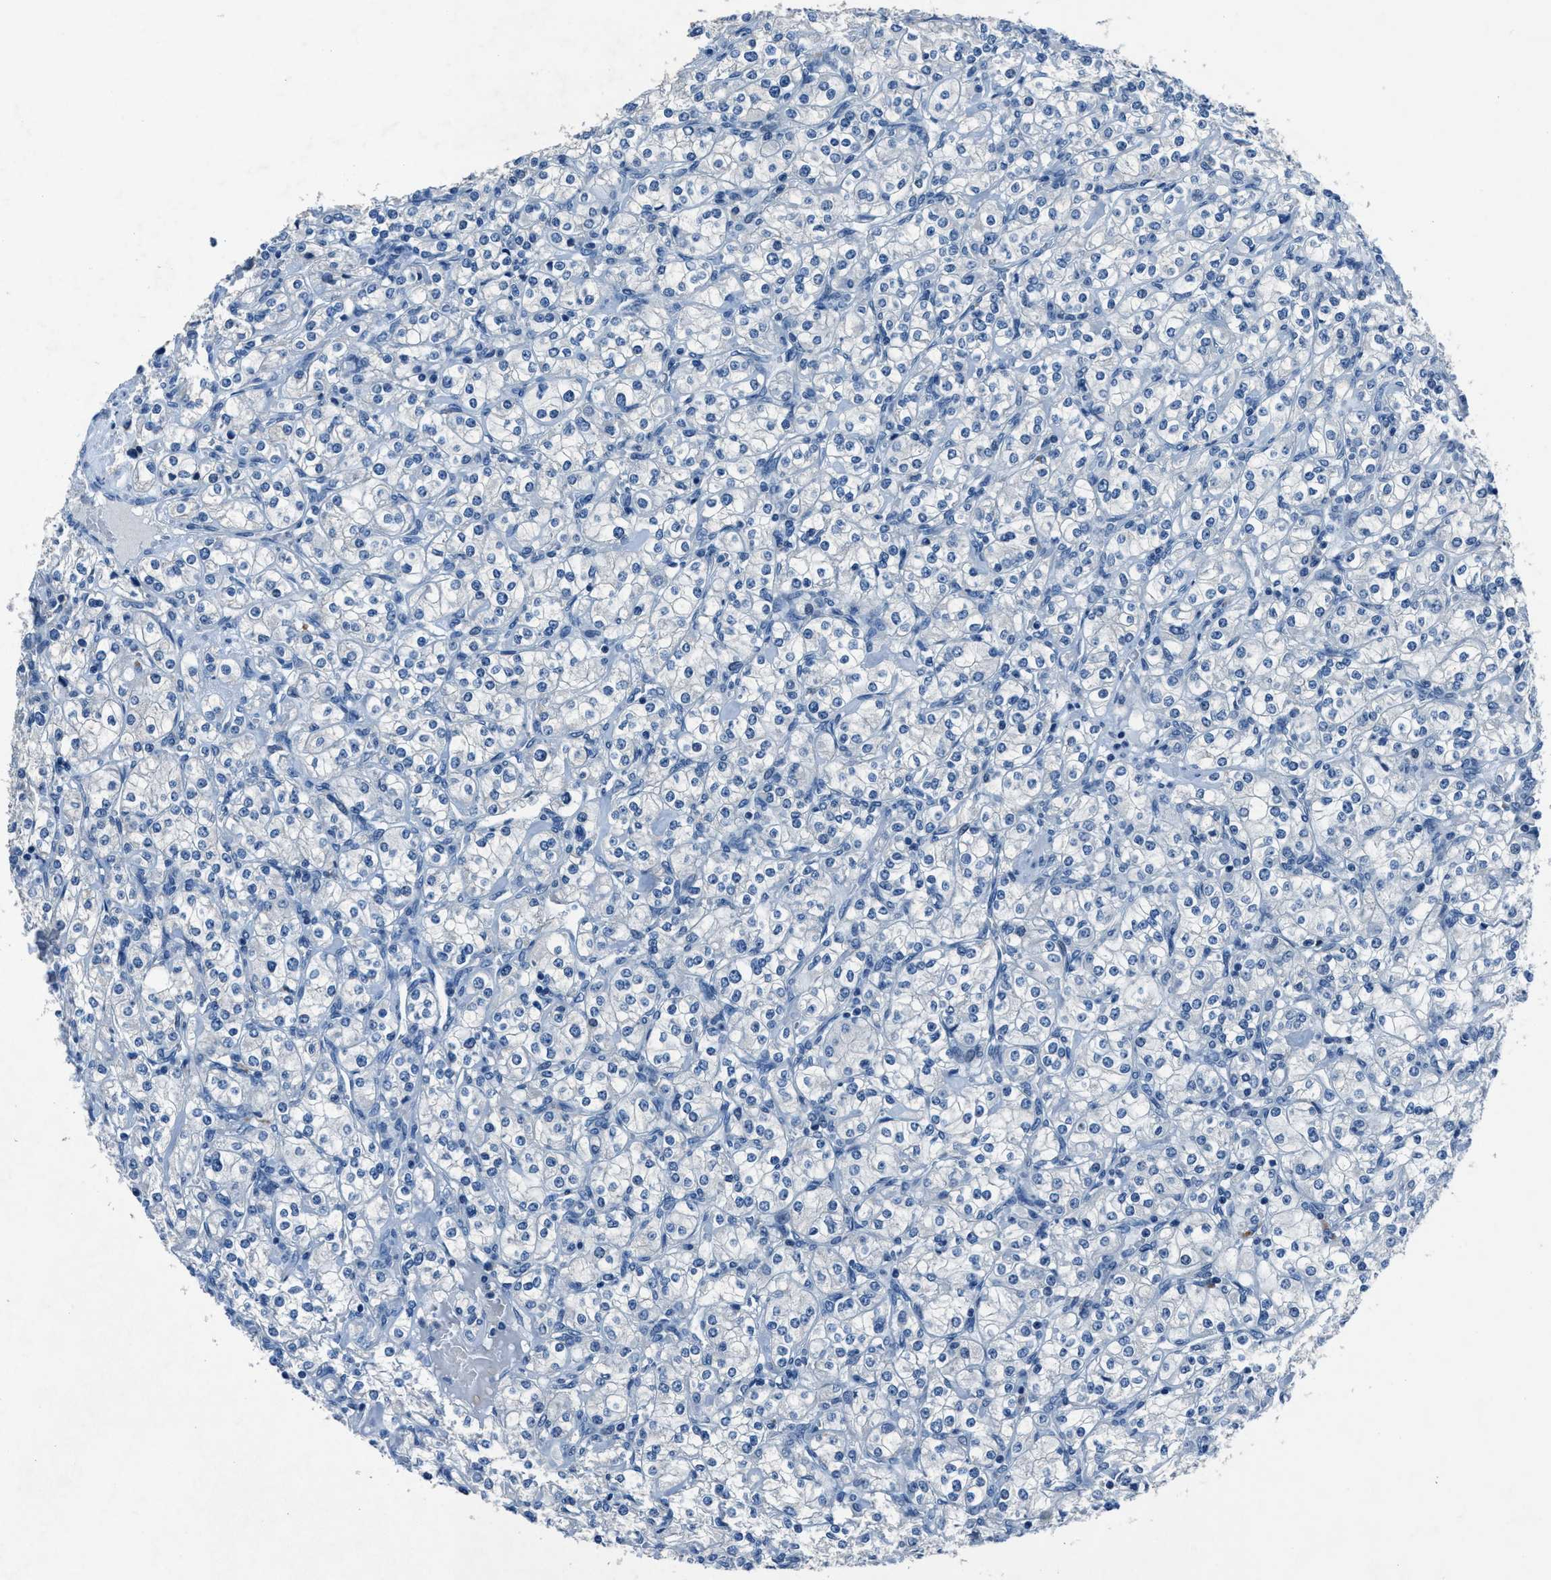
{"staining": {"intensity": "negative", "quantity": "none", "location": "none"}, "tissue": "renal cancer", "cell_type": "Tumor cells", "image_type": "cancer", "snomed": [{"axis": "morphology", "description": "Adenocarcinoma, NOS"}, {"axis": "topography", "description": "Kidney"}], "caption": "DAB immunohistochemical staining of human renal cancer demonstrates no significant expression in tumor cells.", "gene": "ADAM2", "patient": {"sex": "male", "age": 77}}